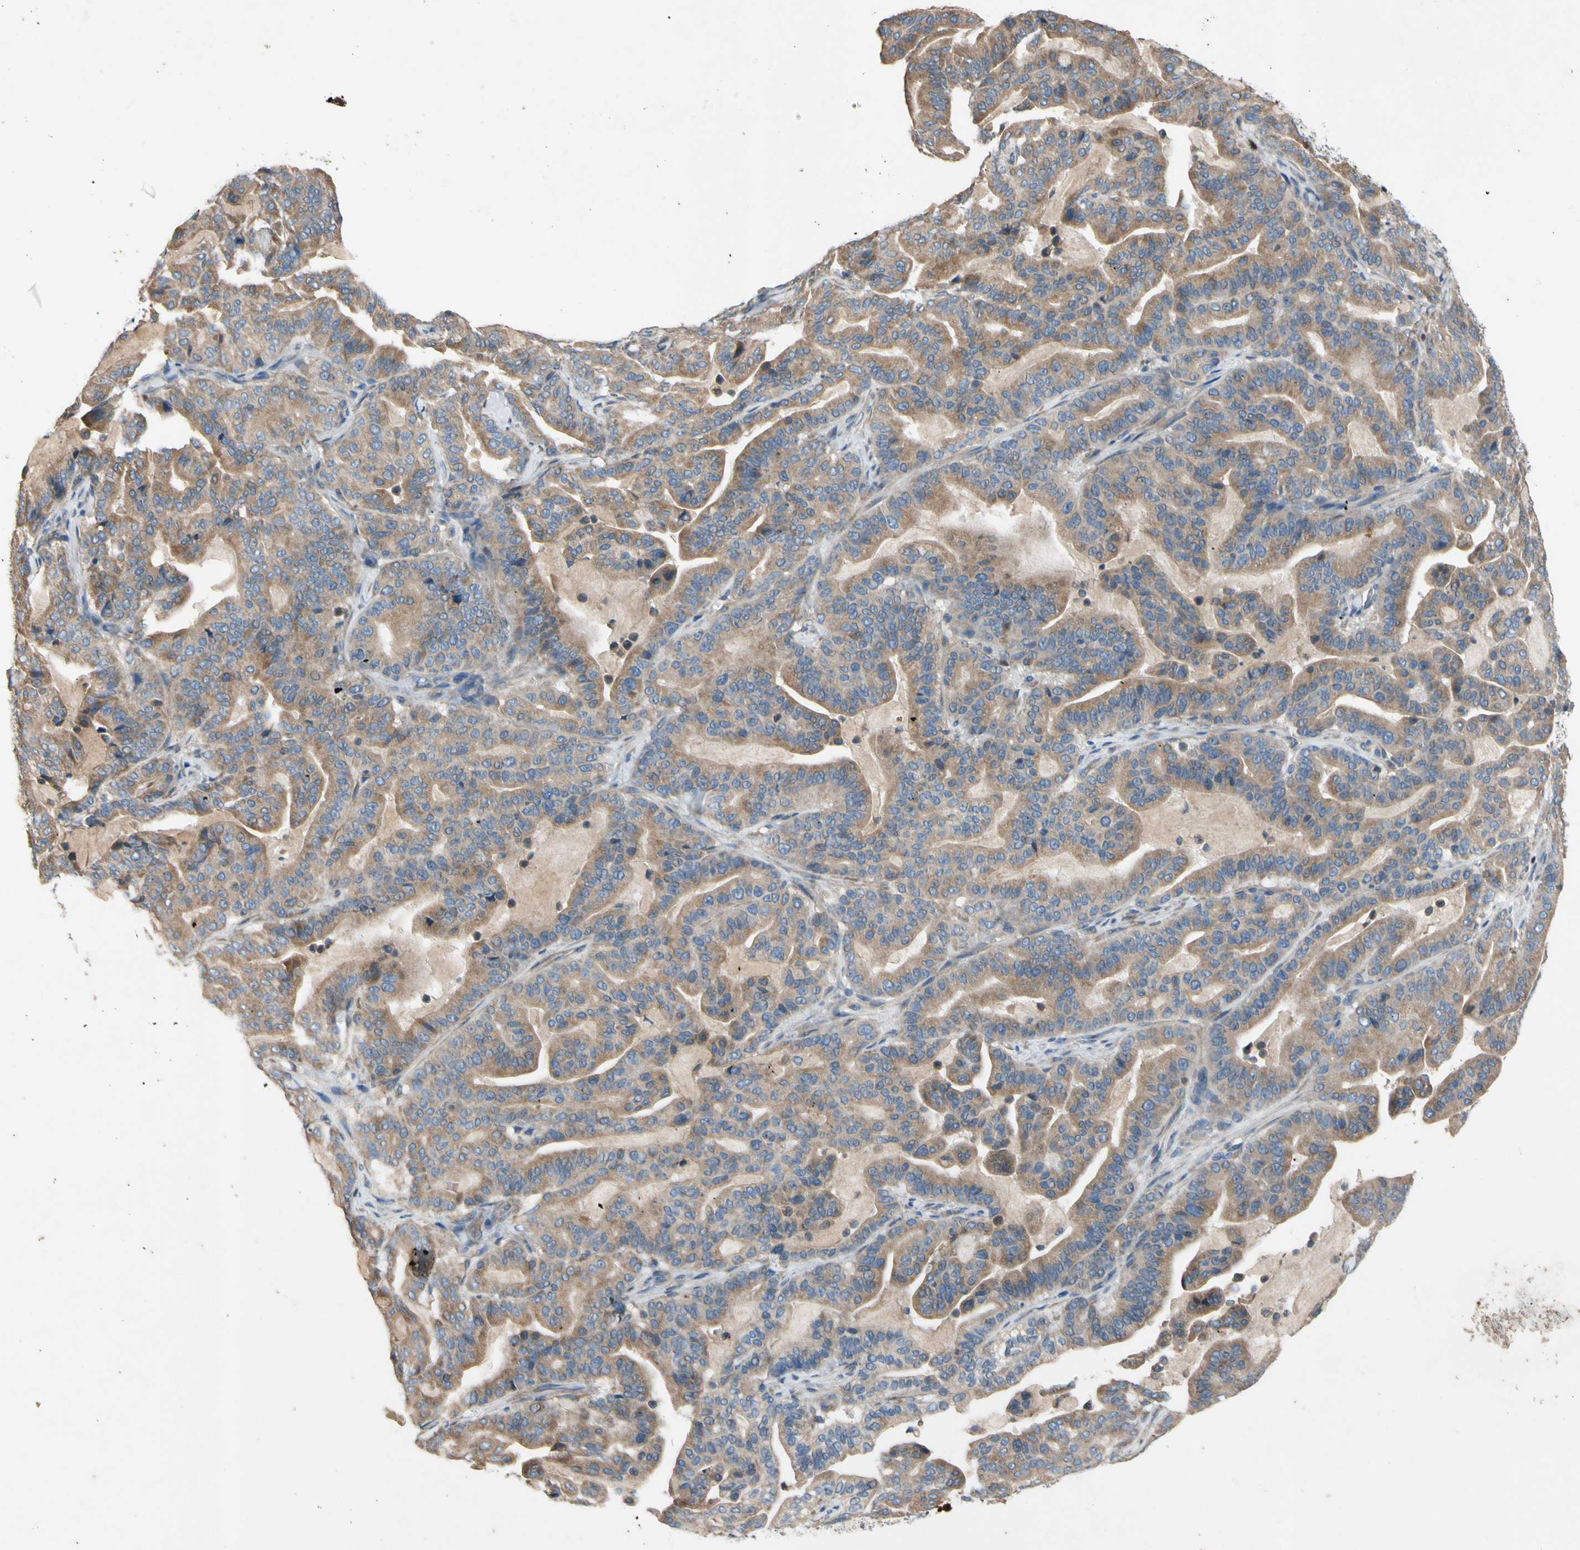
{"staining": {"intensity": "moderate", "quantity": ">75%", "location": "cytoplasmic/membranous"}, "tissue": "pancreatic cancer", "cell_type": "Tumor cells", "image_type": "cancer", "snomed": [{"axis": "morphology", "description": "Adenocarcinoma, NOS"}, {"axis": "topography", "description": "Pancreas"}], "caption": "Human pancreatic adenocarcinoma stained with a brown dye demonstrates moderate cytoplasmic/membranous positive positivity in about >75% of tumor cells.", "gene": "TBX21", "patient": {"sex": "male", "age": 63}}